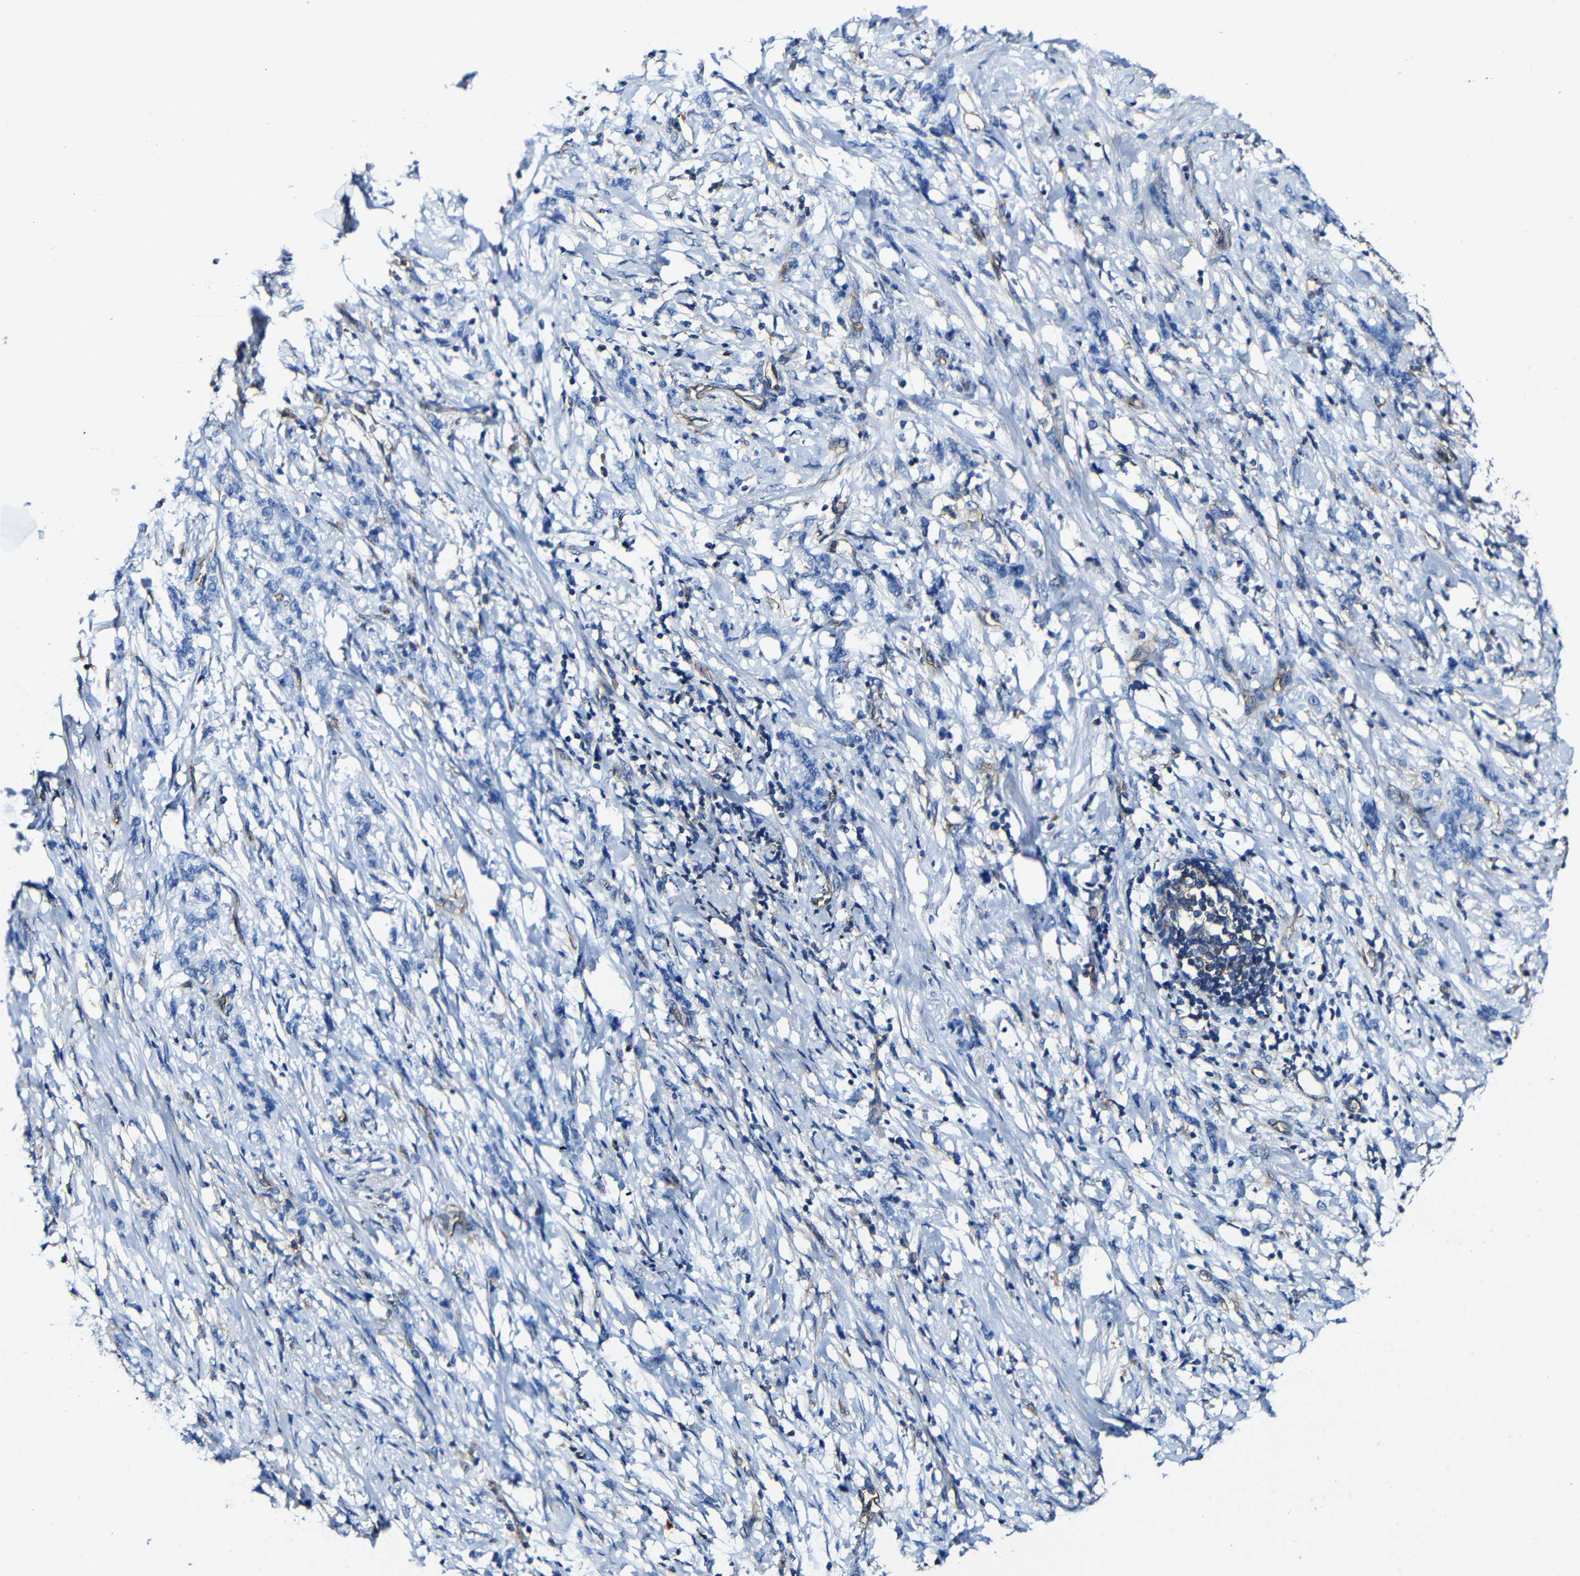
{"staining": {"intensity": "negative", "quantity": "none", "location": "none"}, "tissue": "stomach cancer", "cell_type": "Tumor cells", "image_type": "cancer", "snomed": [{"axis": "morphology", "description": "Adenocarcinoma, NOS"}, {"axis": "topography", "description": "Stomach, lower"}], "caption": "Immunohistochemistry micrograph of neoplastic tissue: human stomach cancer (adenocarcinoma) stained with DAB exhibits no significant protein positivity in tumor cells.", "gene": "MSN", "patient": {"sex": "male", "age": 88}}